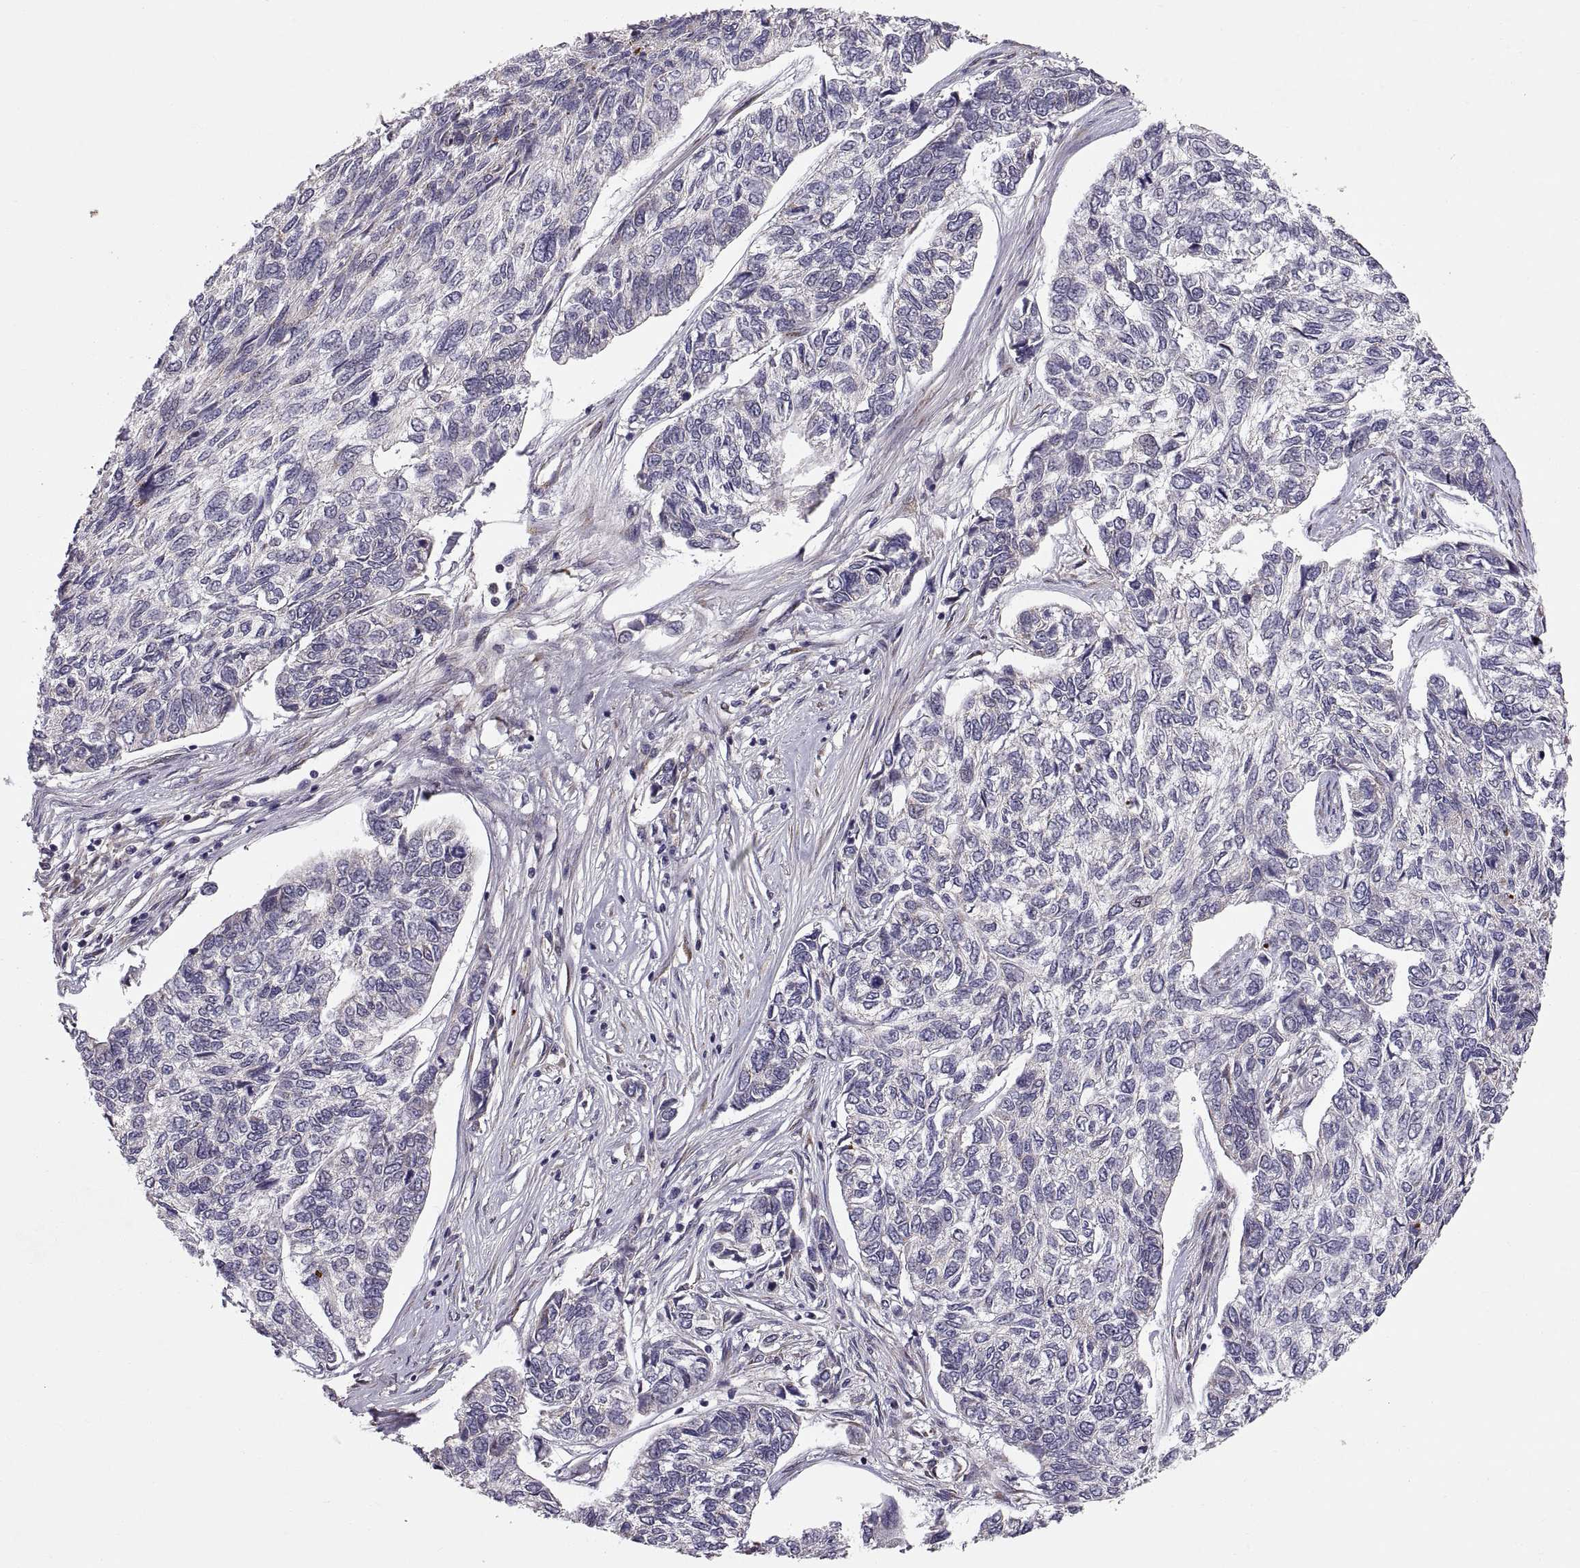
{"staining": {"intensity": "negative", "quantity": "none", "location": "none"}, "tissue": "skin cancer", "cell_type": "Tumor cells", "image_type": "cancer", "snomed": [{"axis": "morphology", "description": "Basal cell carcinoma"}, {"axis": "topography", "description": "Skin"}], "caption": "Skin cancer (basal cell carcinoma) stained for a protein using IHC reveals no staining tumor cells.", "gene": "TESC", "patient": {"sex": "female", "age": 65}}